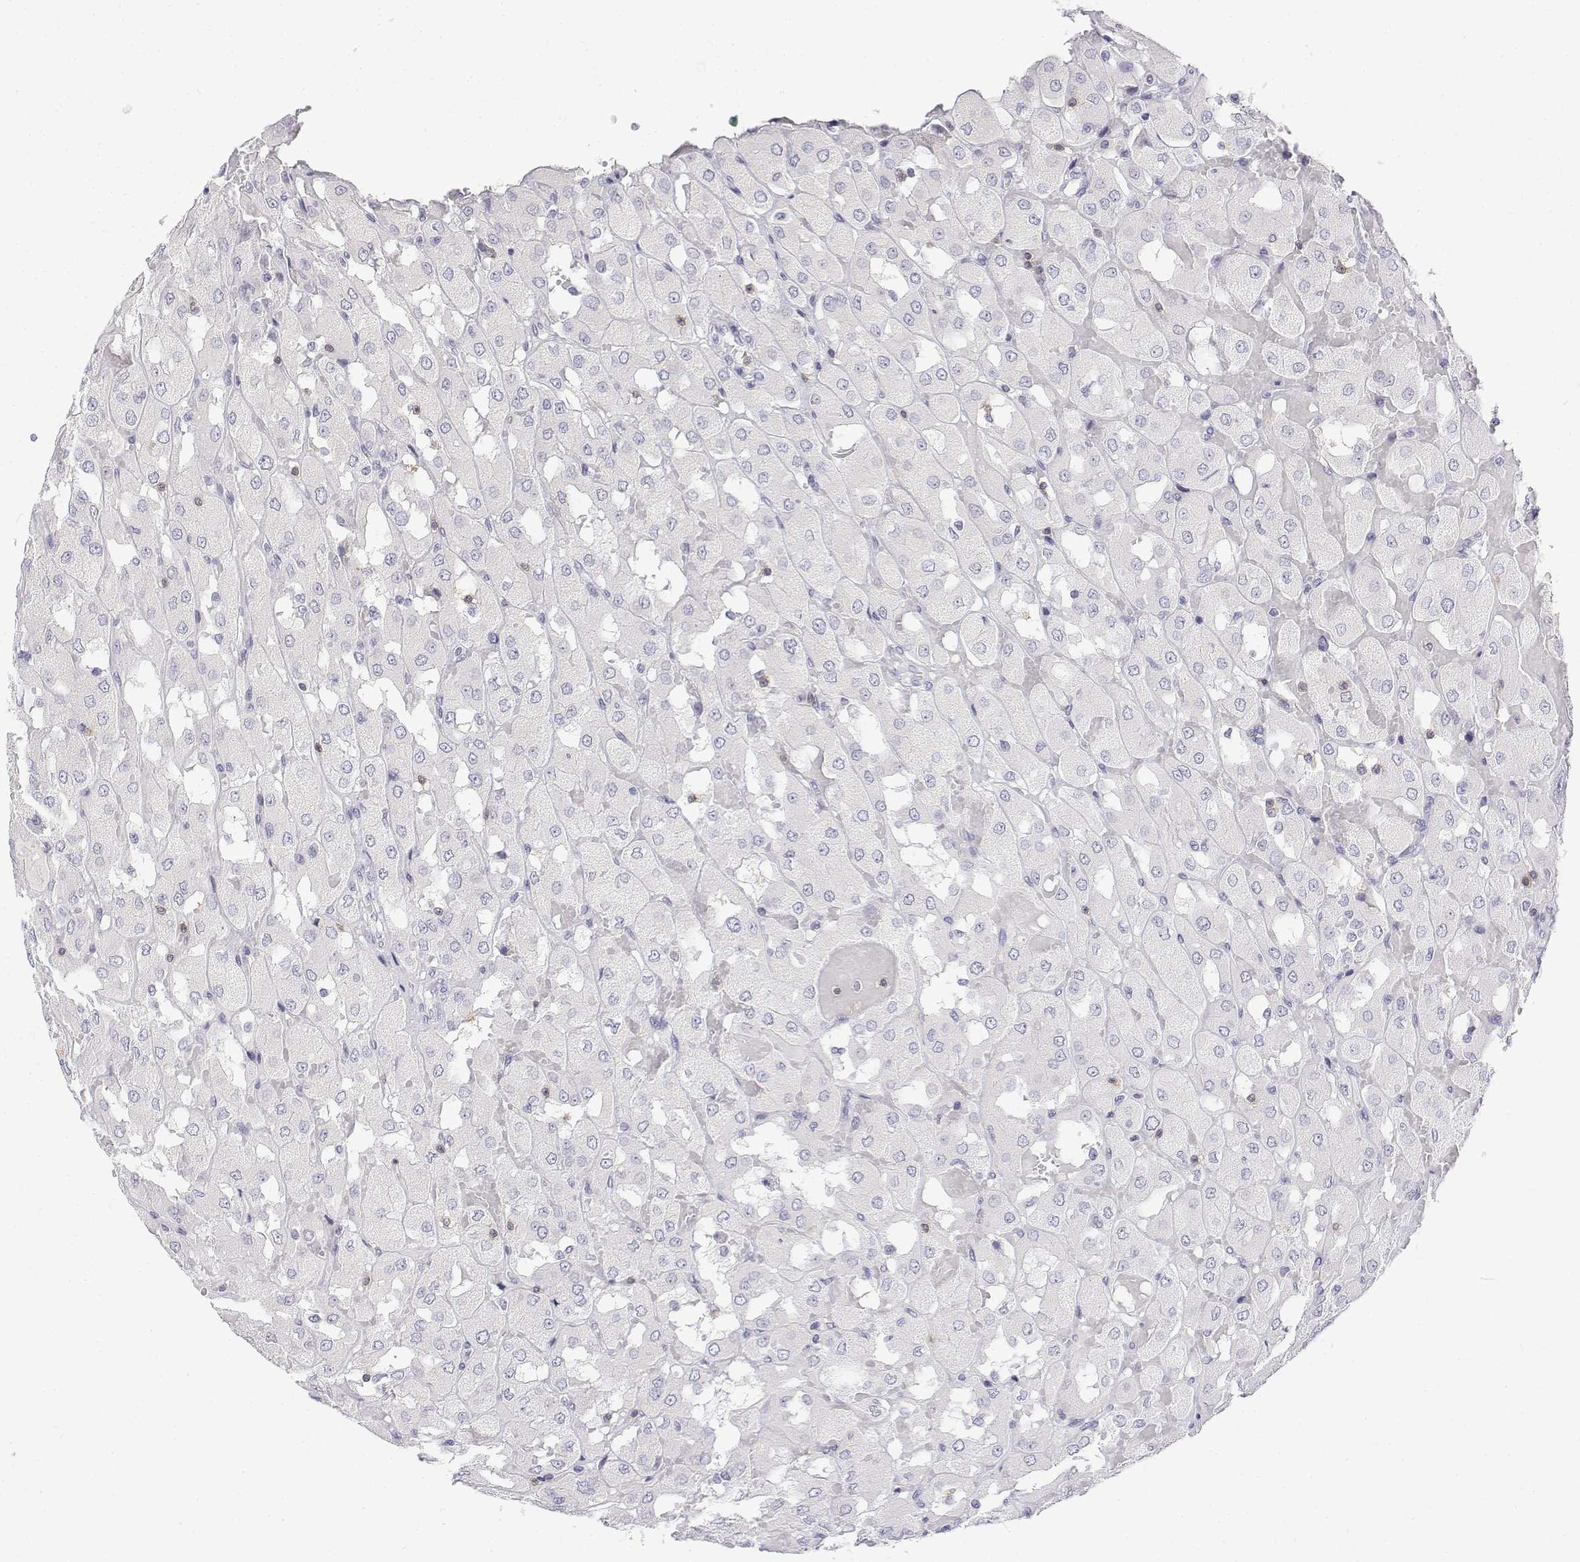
{"staining": {"intensity": "negative", "quantity": "none", "location": "none"}, "tissue": "renal cancer", "cell_type": "Tumor cells", "image_type": "cancer", "snomed": [{"axis": "morphology", "description": "Adenocarcinoma, NOS"}, {"axis": "topography", "description": "Kidney"}], "caption": "The image displays no staining of tumor cells in renal adenocarcinoma.", "gene": "CD3E", "patient": {"sex": "male", "age": 72}}